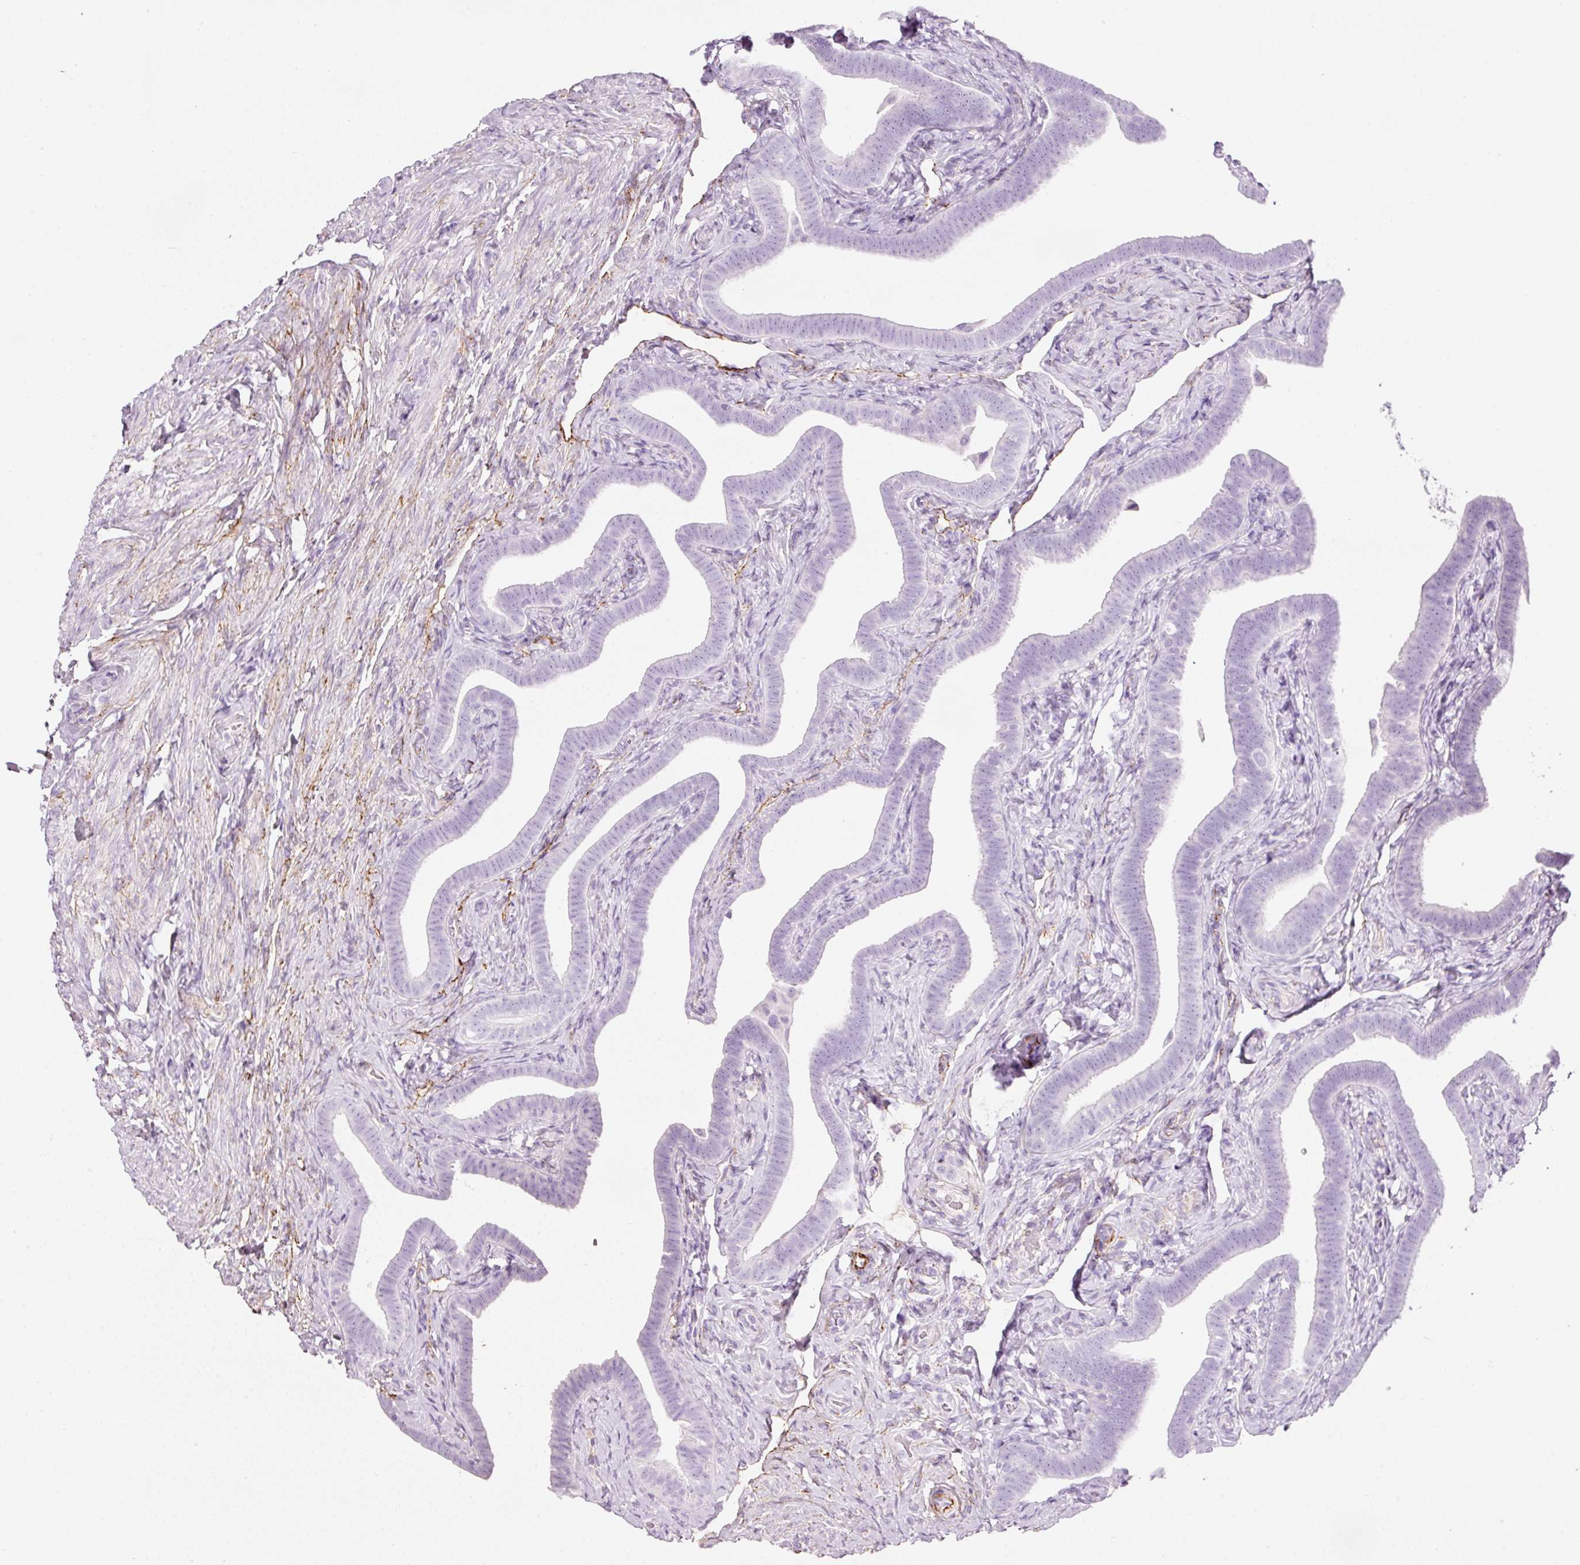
{"staining": {"intensity": "negative", "quantity": "none", "location": "none"}, "tissue": "fallopian tube", "cell_type": "Glandular cells", "image_type": "normal", "snomed": [{"axis": "morphology", "description": "Normal tissue, NOS"}, {"axis": "topography", "description": "Fallopian tube"}], "caption": "This is an immunohistochemistry micrograph of benign fallopian tube. There is no positivity in glandular cells.", "gene": "MFAP4", "patient": {"sex": "female", "age": 69}}